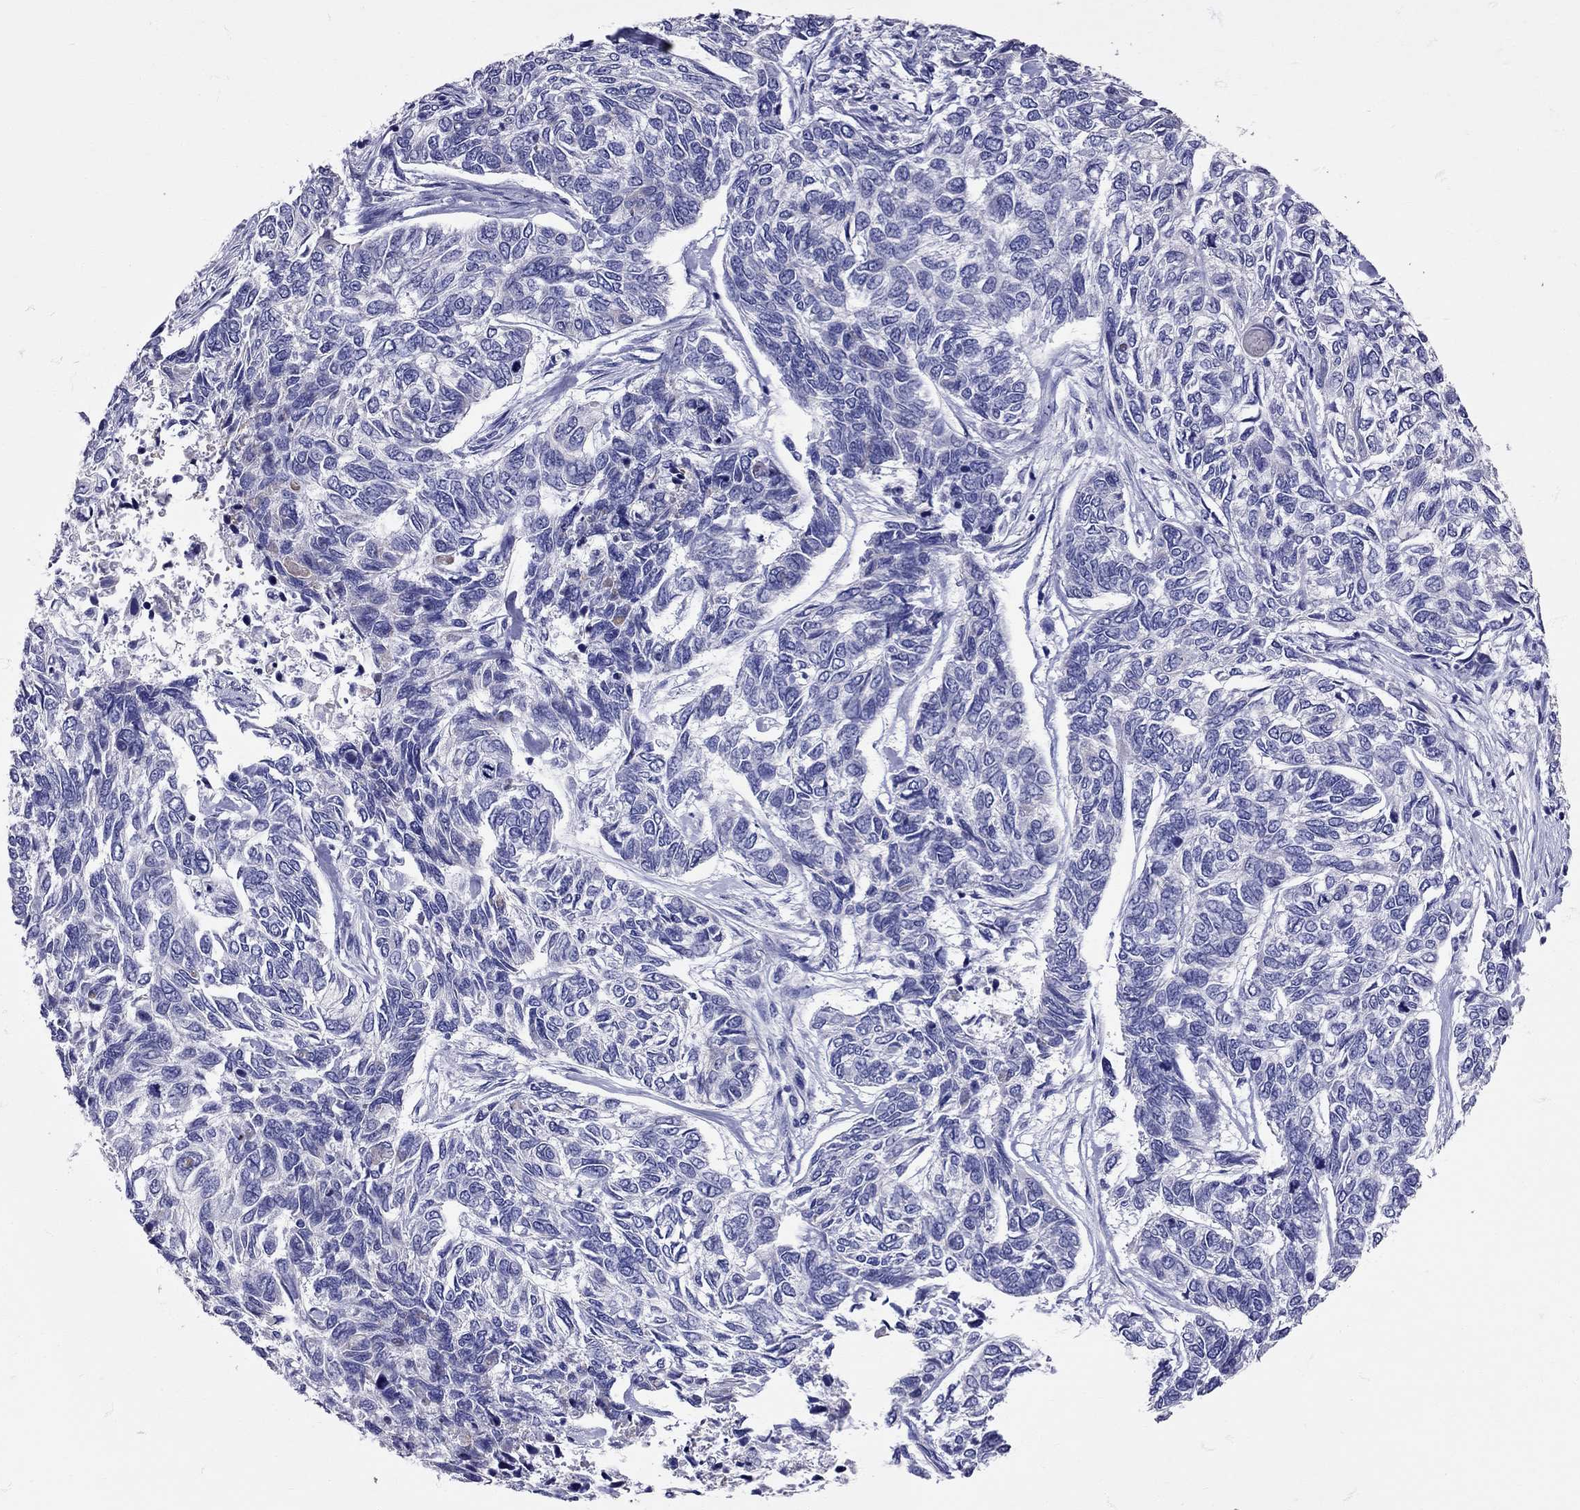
{"staining": {"intensity": "negative", "quantity": "none", "location": "none"}, "tissue": "skin cancer", "cell_type": "Tumor cells", "image_type": "cancer", "snomed": [{"axis": "morphology", "description": "Basal cell carcinoma"}, {"axis": "topography", "description": "Skin"}], "caption": "Tumor cells show no significant staining in skin cancer. (Stains: DAB immunohistochemistry (IHC) with hematoxylin counter stain, Microscopy: brightfield microscopy at high magnification).", "gene": "TBR1", "patient": {"sex": "female", "age": 65}}